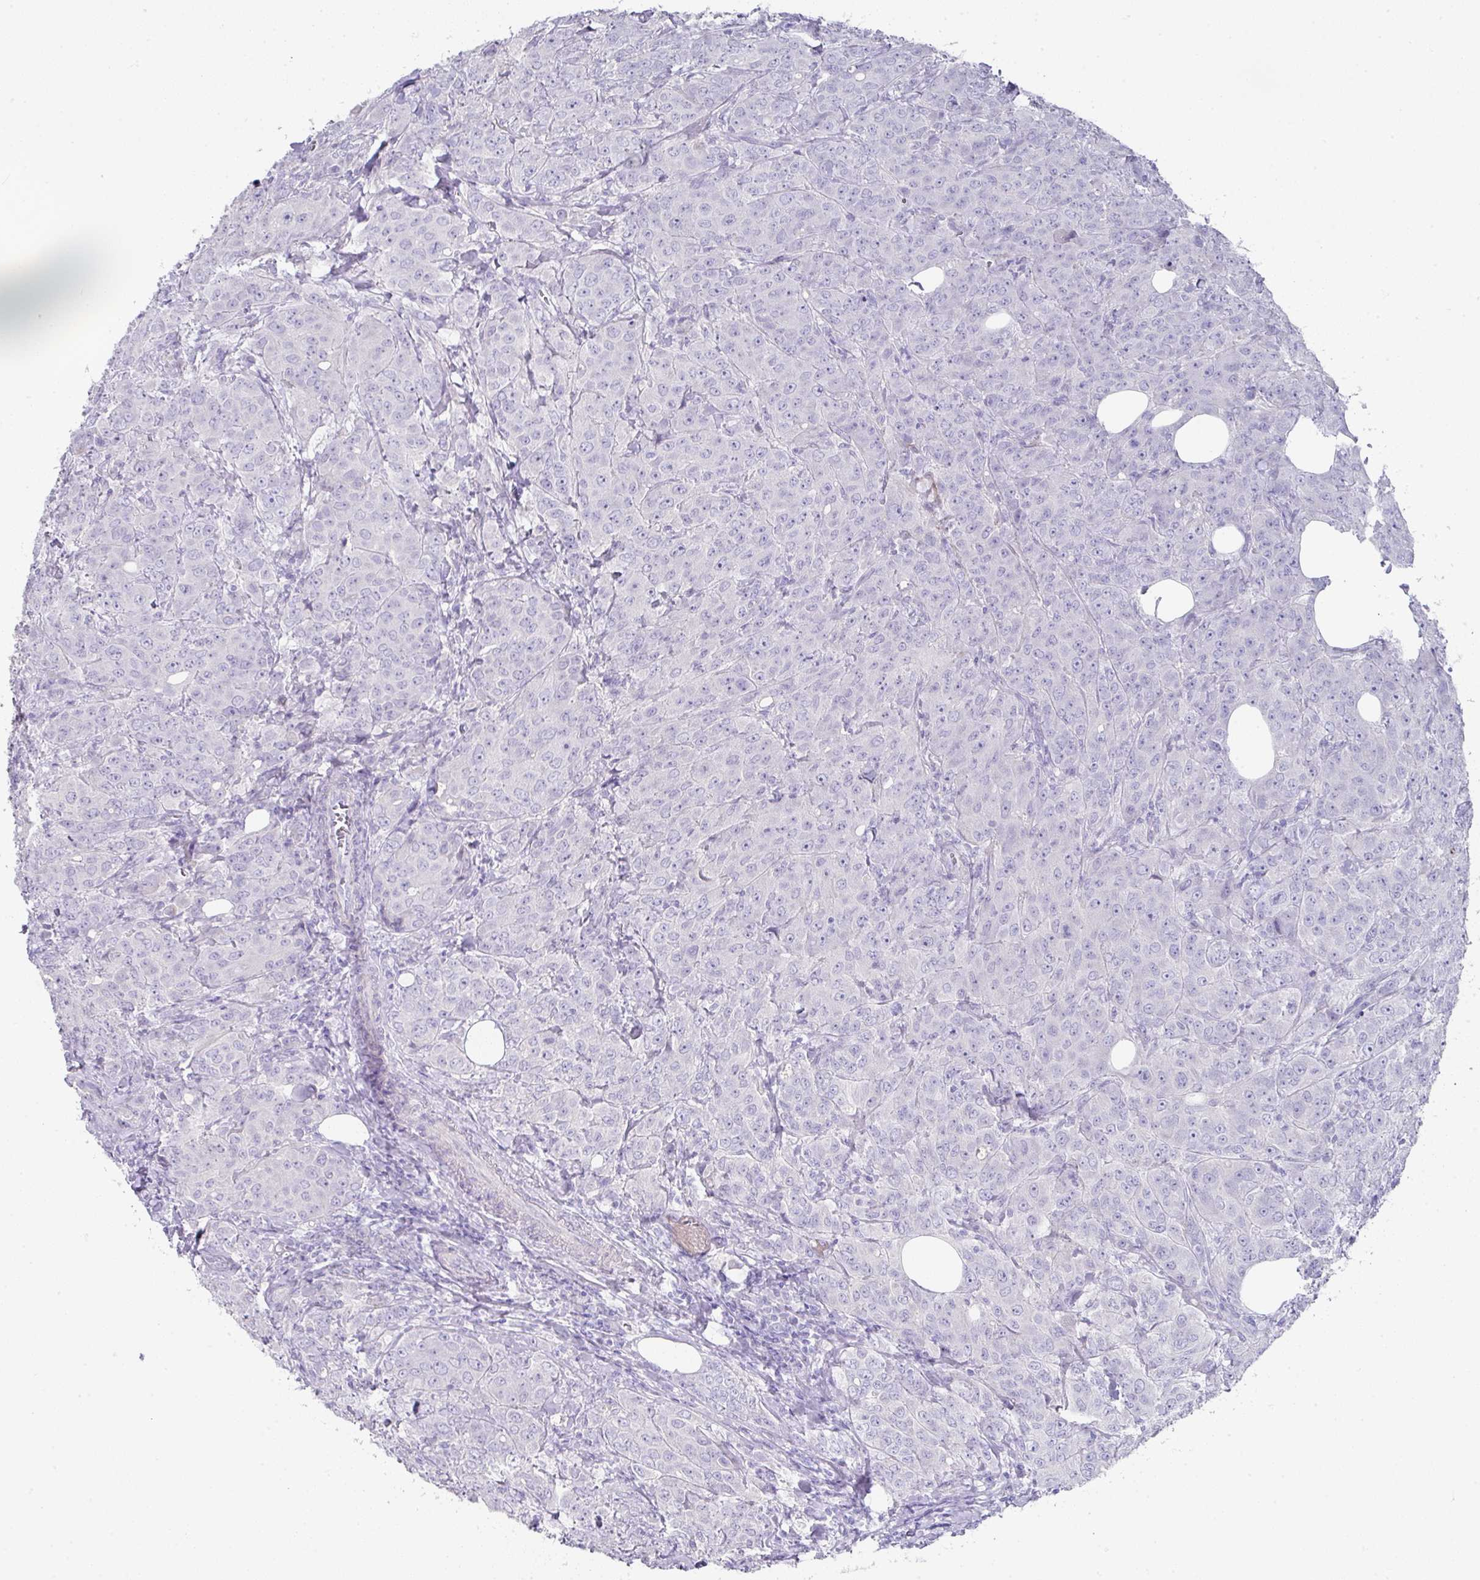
{"staining": {"intensity": "negative", "quantity": "none", "location": "none"}, "tissue": "breast cancer", "cell_type": "Tumor cells", "image_type": "cancer", "snomed": [{"axis": "morphology", "description": "Duct carcinoma"}, {"axis": "topography", "description": "Breast"}], "caption": "Human breast cancer (invasive ductal carcinoma) stained for a protein using immunohistochemistry exhibits no expression in tumor cells.", "gene": "TARM1", "patient": {"sex": "female", "age": 43}}